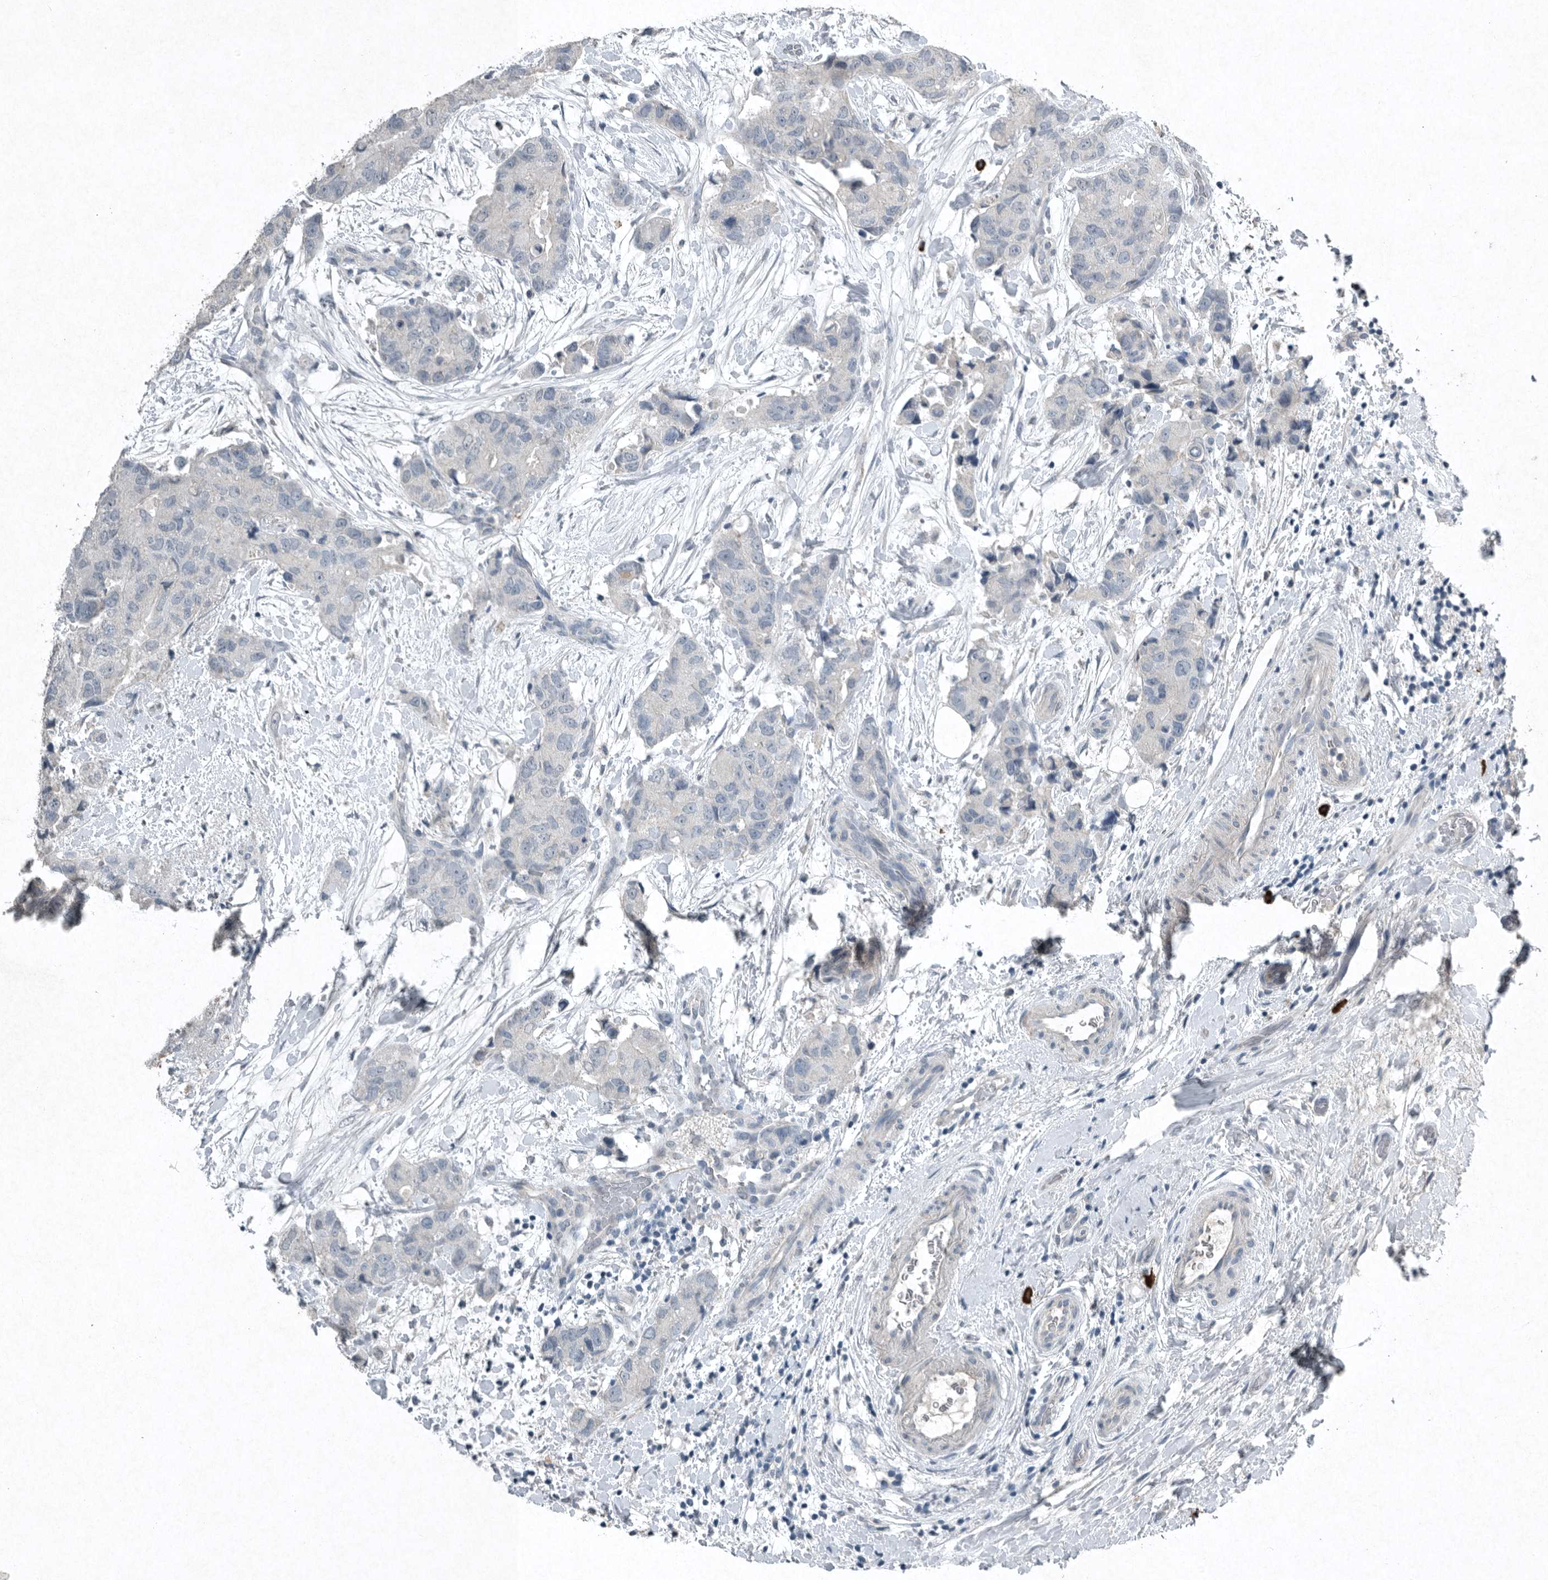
{"staining": {"intensity": "negative", "quantity": "none", "location": "none"}, "tissue": "breast cancer", "cell_type": "Tumor cells", "image_type": "cancer", "snomed": [{"axis": "morphology", "description": "Duct carcinoma"}, {"axis": "topography", "description": "Breast"}], "caption": "Tumor cells show no significant protein expression in breast cancer (intraductal carcinoma).", "gene": "IL20", "patient": {"sex": "female", "age": 62}}